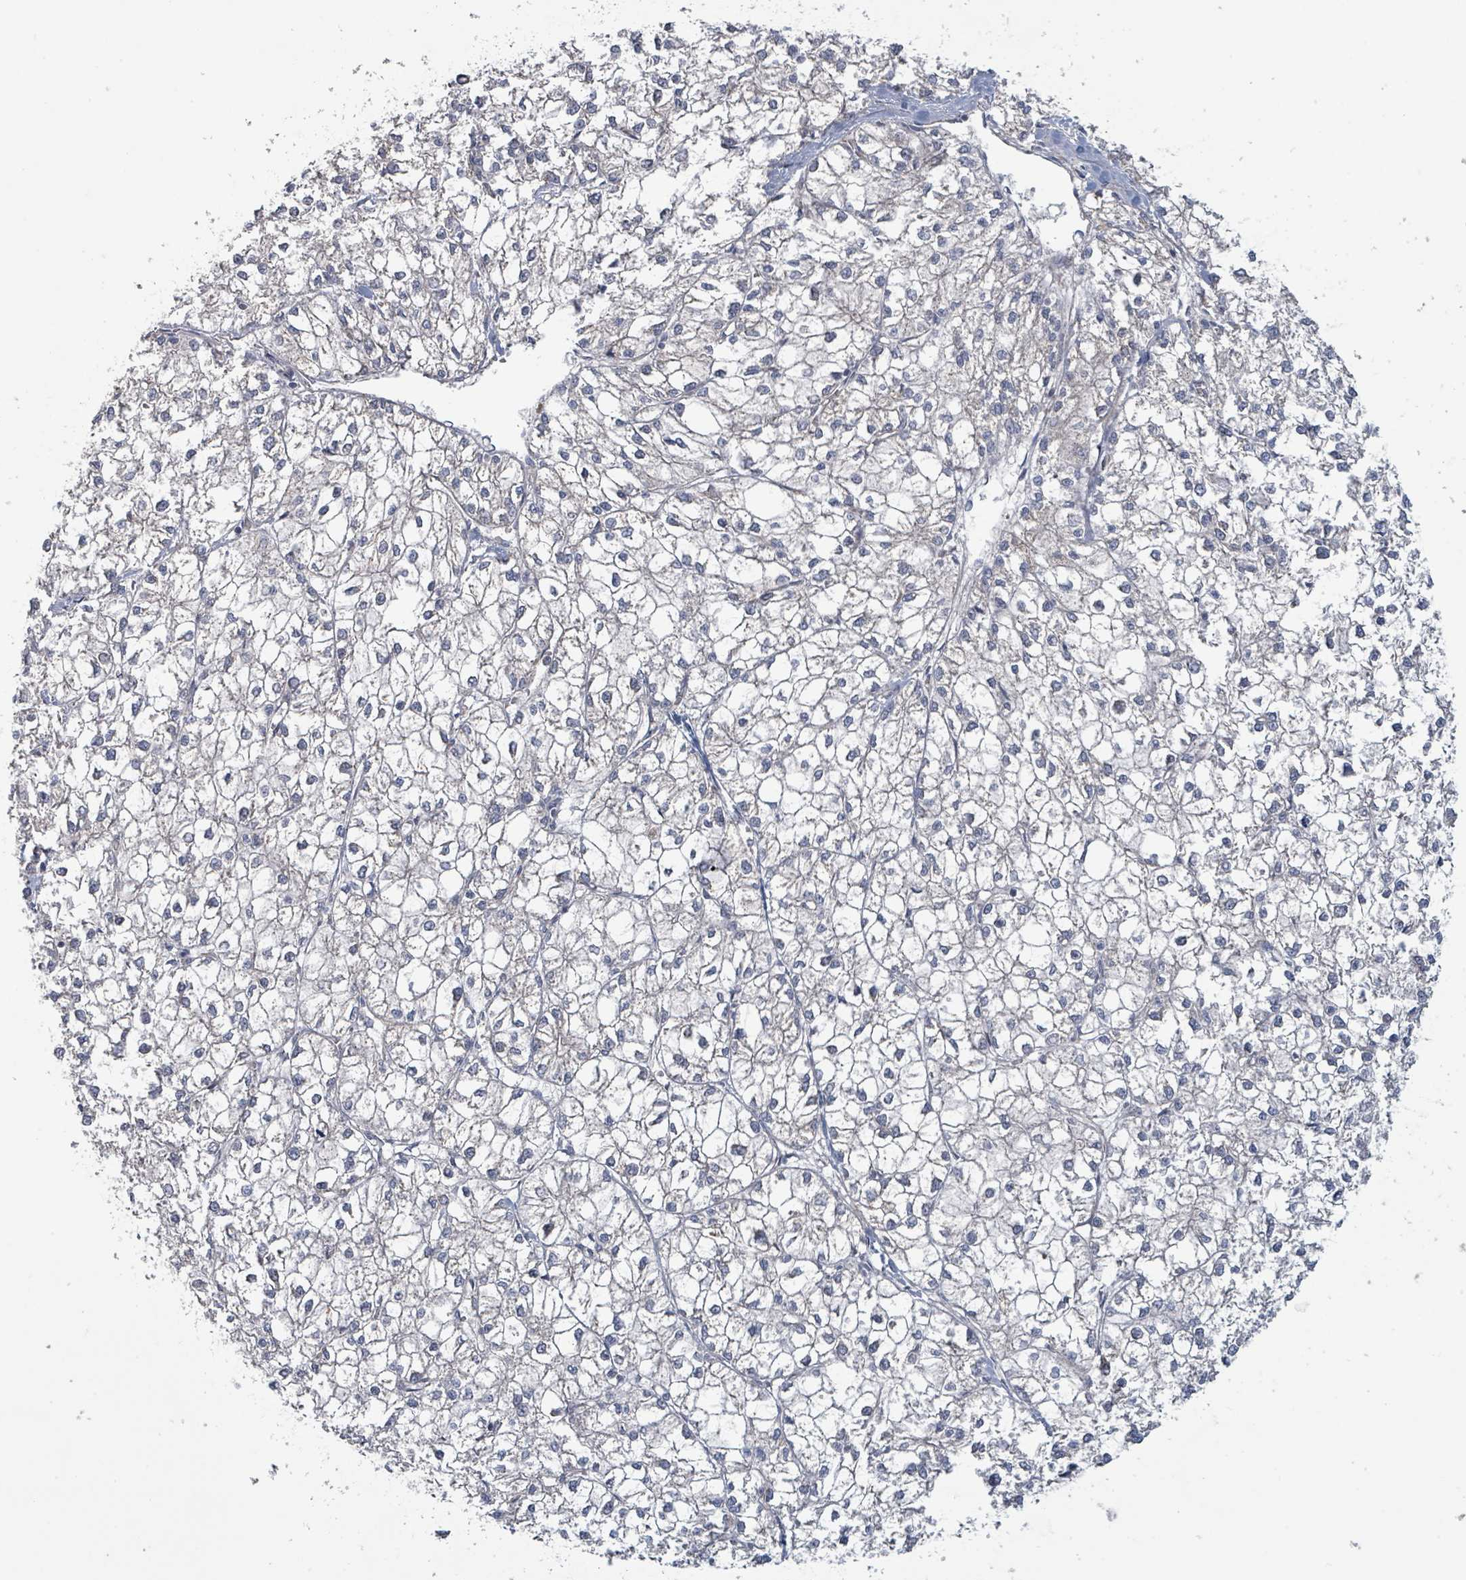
{"staining": {"intensity": "negative", "quantity": "none", "location": "none"}, "tissue": "liver cancer", "cell_type": "Tumor cells", "image_type": "cancer", "snomed": [{"axis": "morphology", "description": "Carcinoma, Hepatocellular, NOS"}, {"axis": "topography", "description": "Liver"}], "caption": "IHC image of neoplastic tissue: human hepatocellular carcinoma (liver) stained with DAB (3,3'-diaminobenzidine) shows no significant protein staining in tumor cells.", "gene": "COL5A3", "patient": {"sex": "female", "age": 43}}